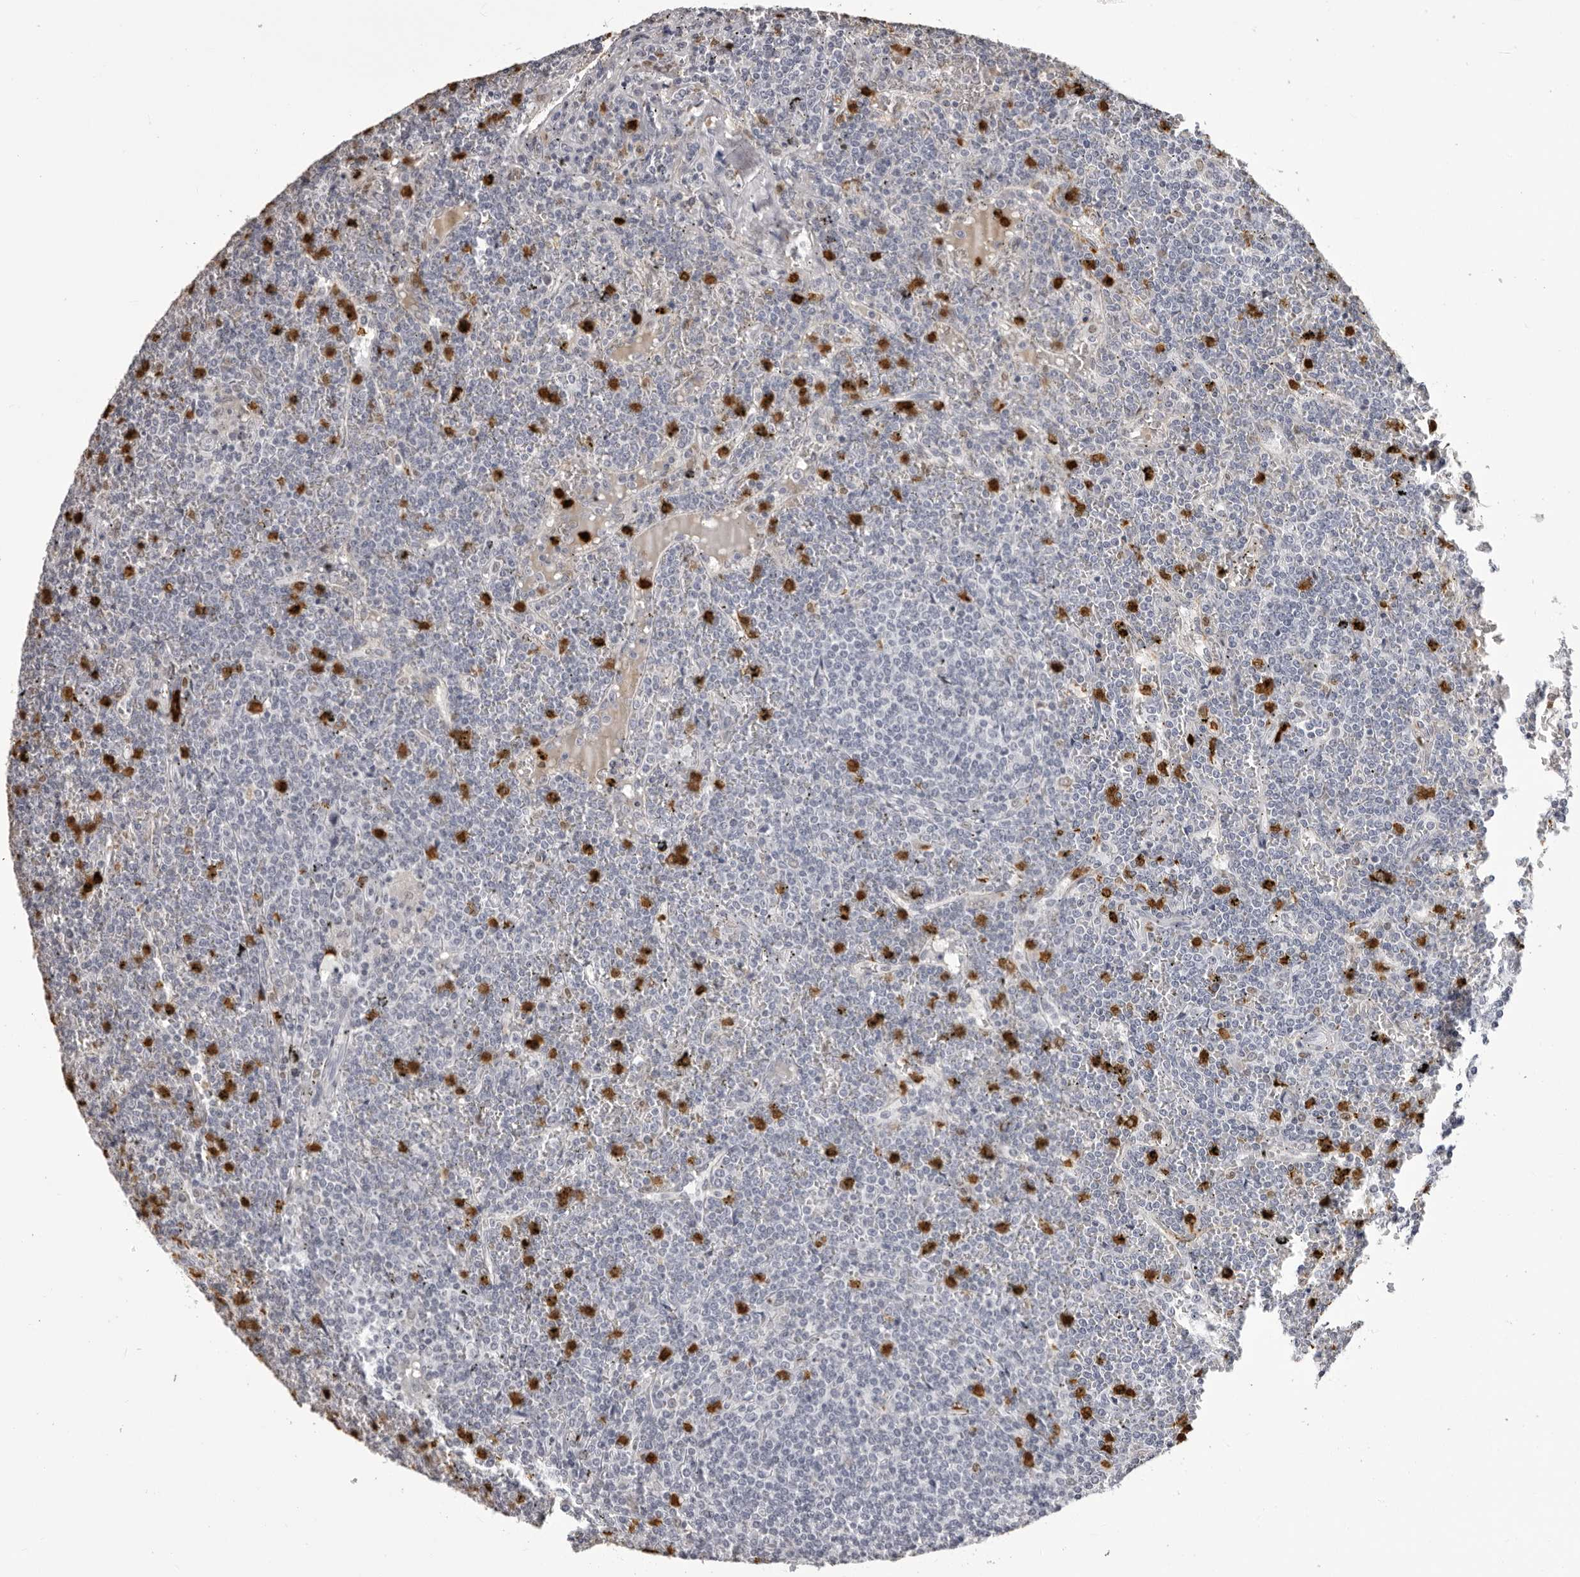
{"staining": {"intensity": "negative", "quantity": "none", "location": "none"}, "tissue": "lymphoma", "cell_type": "Tumor cells", "image_type": "cancer", "snomed": [{"axis": "morphology", "description": "Malignant lymphoma, non-Hodgkin's type, Low grade"}, {"axis": "topography", "description": "Spleen"}], "caption": "Immunohistochemistry (IHC) histopathology image of neoplastic tissue: malignant lymphoma, non-Hodgkin's type (low-grade) stained with DAB (3,3'-diaminobenzidine) displays no significant protein staining in tumor cells. Brightfield microscopy of IHC stained with DAB (3,3'-diaminobenzidine) (brown) and hematoxylin (blue), captured at high magnification.", "gene": "IL31", "patient": {"sex": "female", "age": 19}}